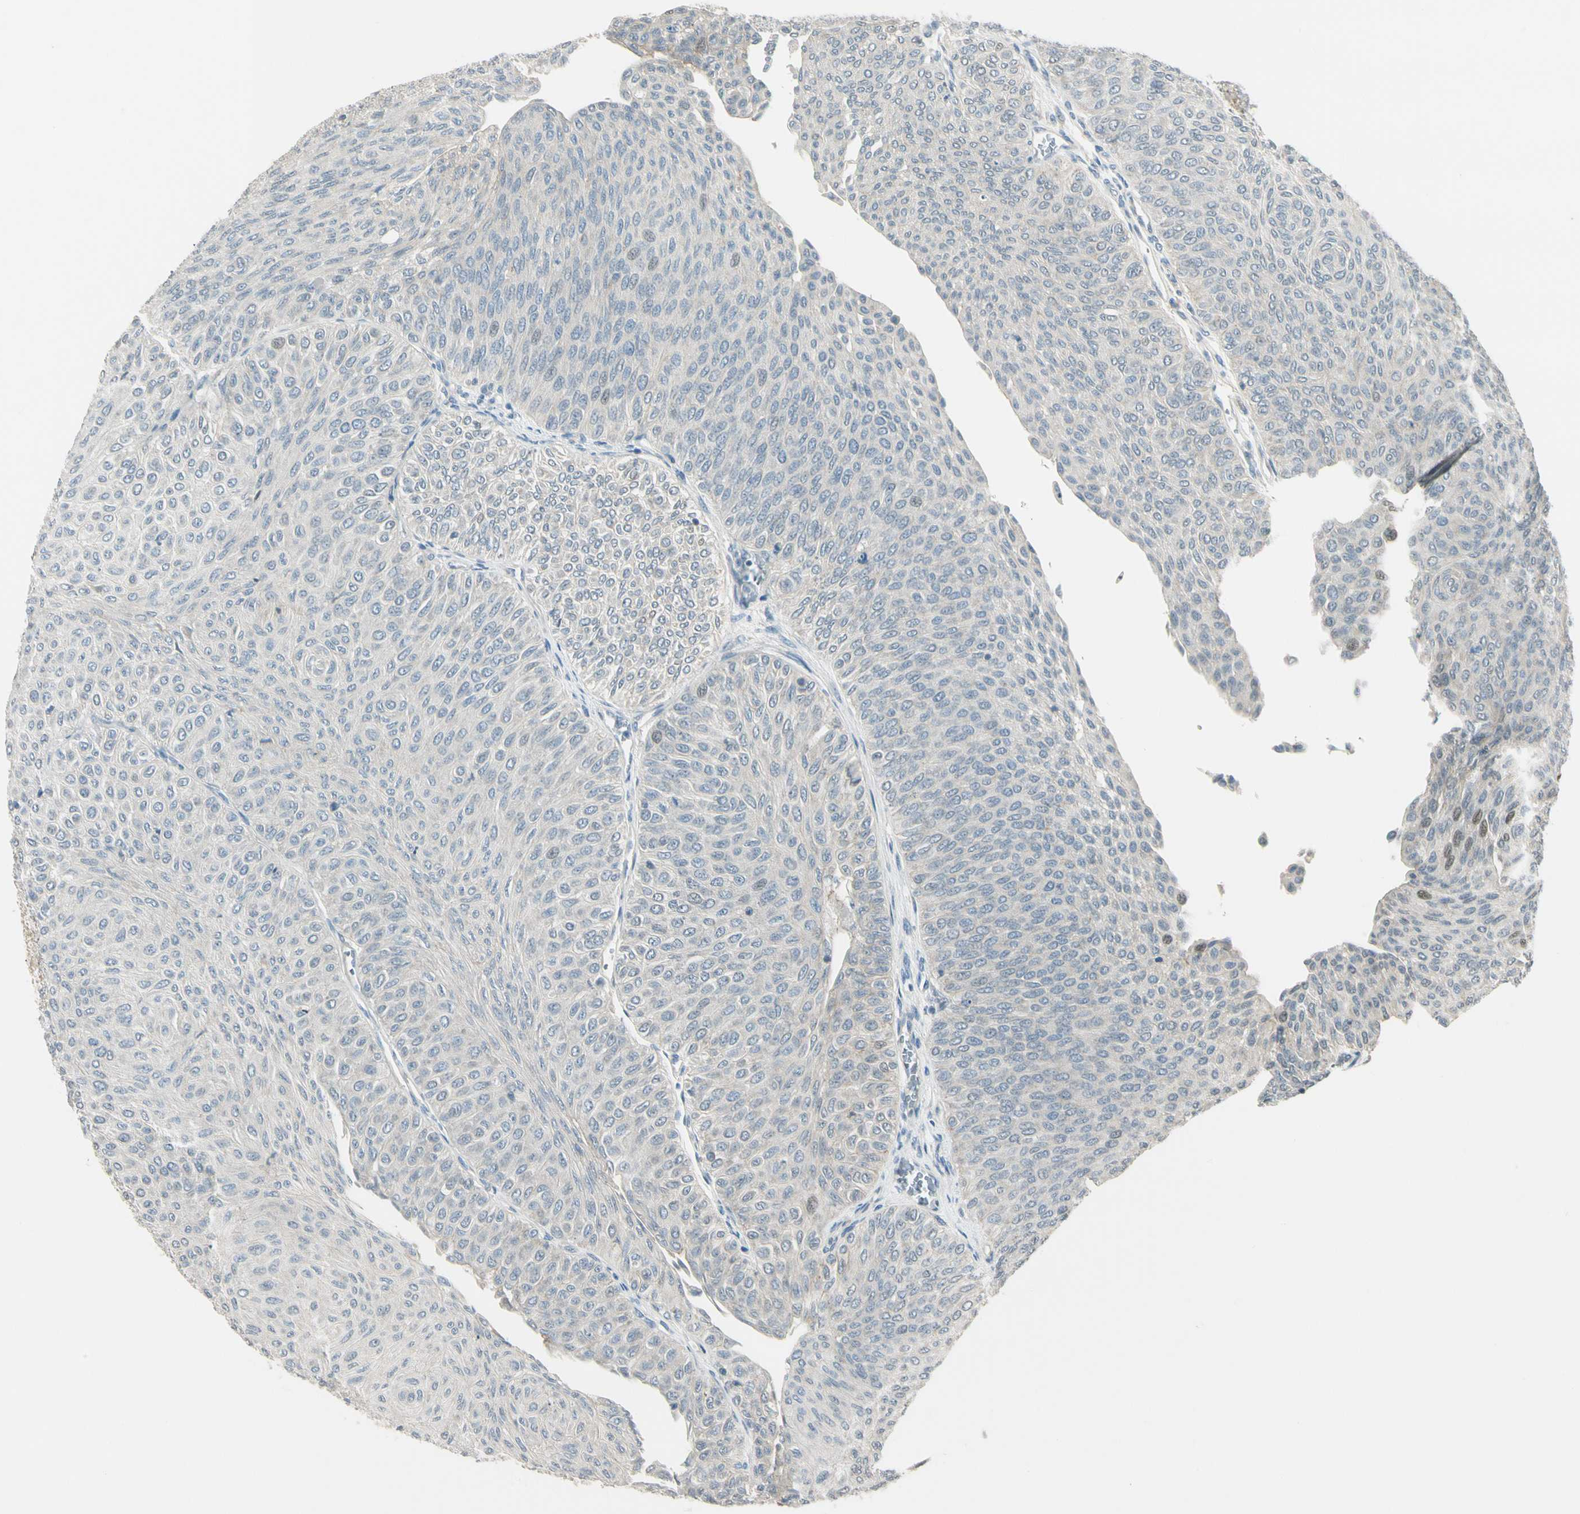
{"staining": {"intensity": "negative", "quantity": "none", "location": "none"}, "tissue": "urothelial cancer", "cell_type": "Tumor cells", "image_type": "cancer", "snomed": [{"axis": "morphology", "description": "Urothelial carcinoma, Low grade"}, {"axis": "topography", "description": "Urinary bladder"}], "caption": "IHC image of human urothelial cancer stained for a protein (brown), which reveals no staining in tumor cells.", "gene": "P3H2", "patient": {"sex": "male", "age": 78}}